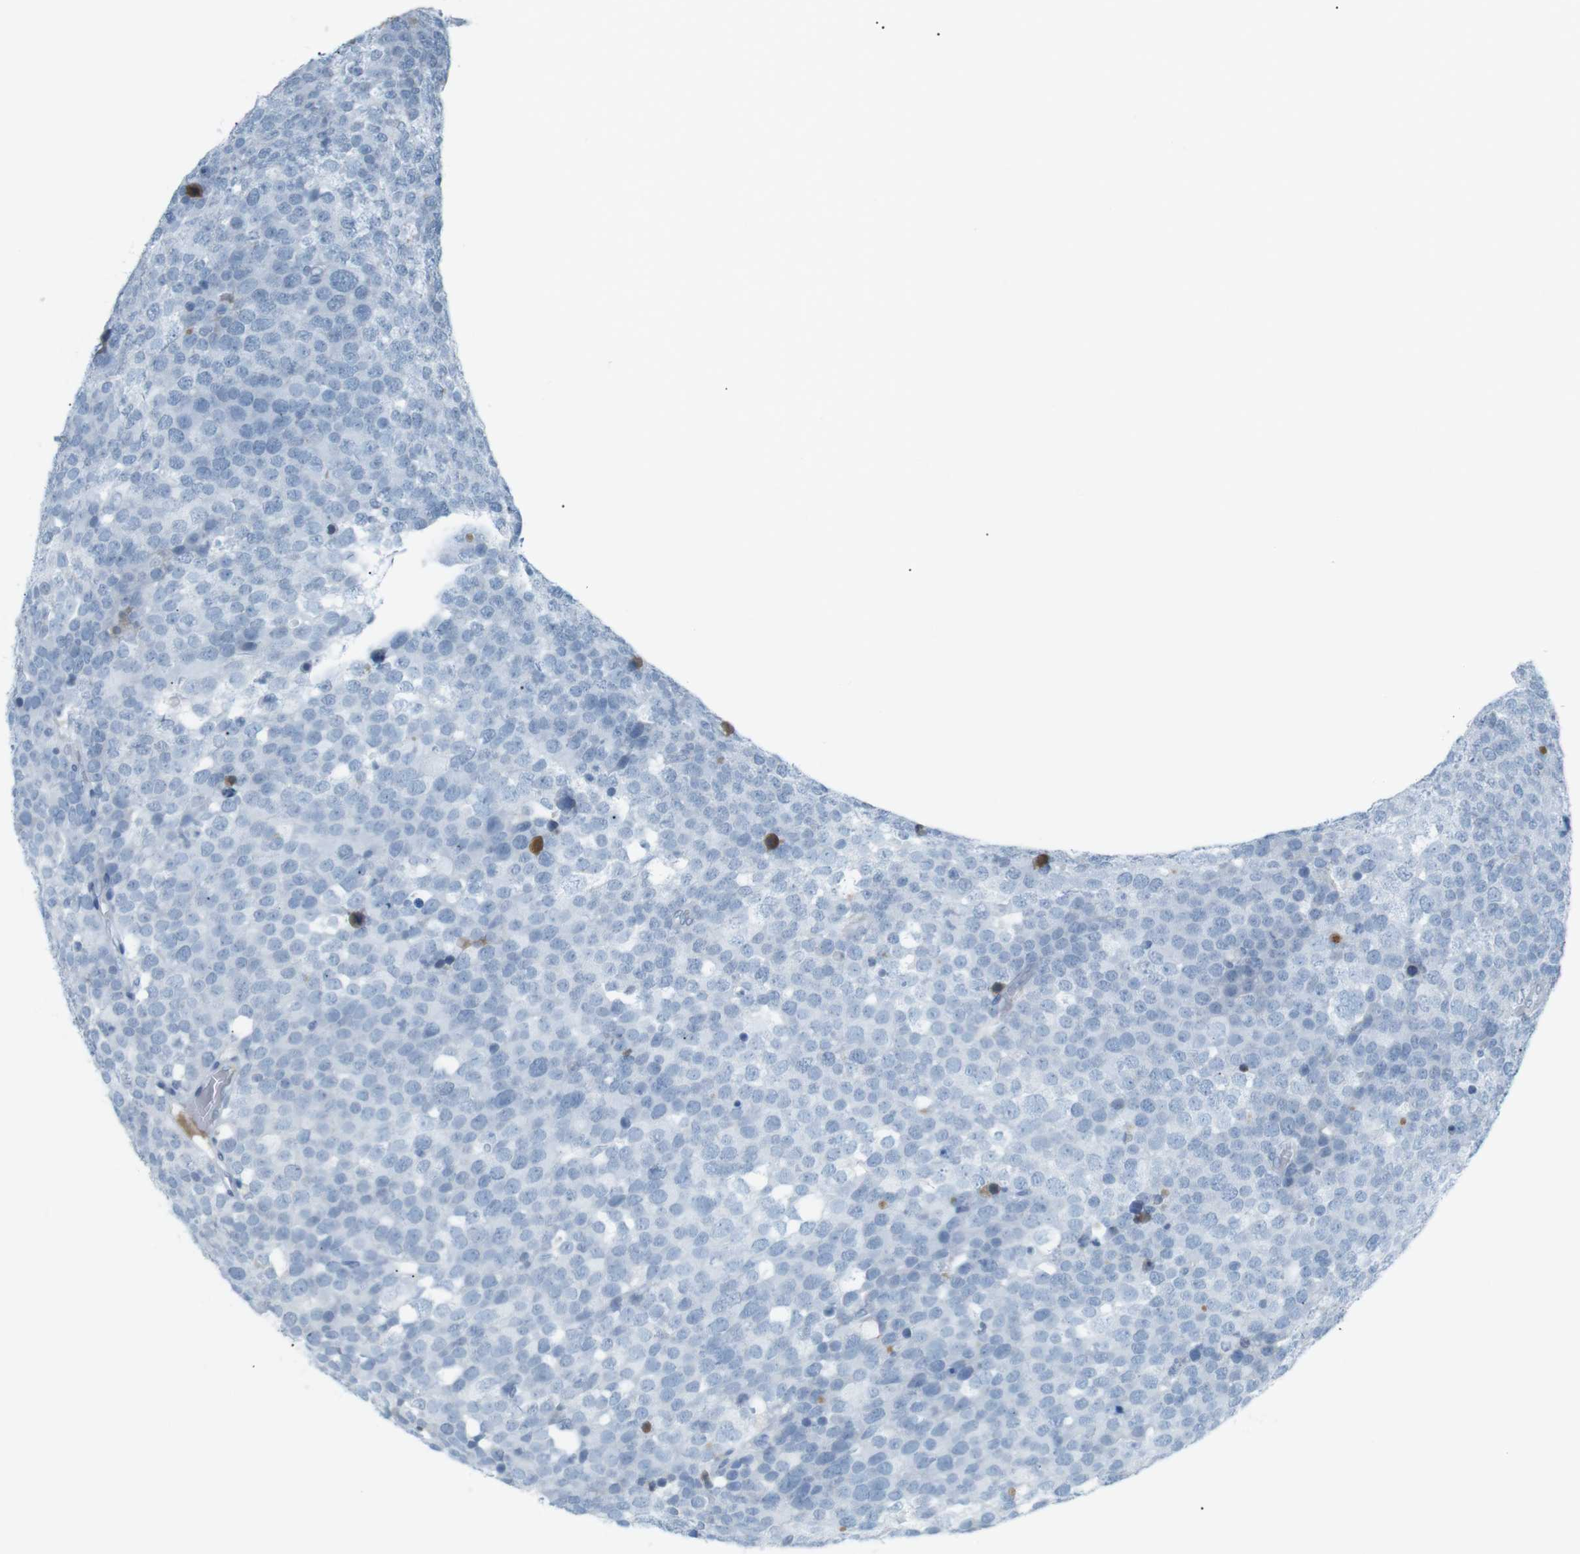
{"staining": {"intensity": "negative", "quantity": "none", "location": "none"}, "tissue": "testis cancer", "cell_type": "Tumor cells", "image_type": "cancer", "snomed": [{"axis": "morphology", "description": "Seminoma, NOS"}, {"axis": "topography", "description": "Testis"}], "caption": "This is a histopathology image of immunohistochemistry (IHC) staining of testis seminoma, which shows no expression in tumor cells. (Brightfield microscopy of DAB immunohistochemistry (IHC) at high magnification).", "gene": "AZGP1", "patient": {"sex": "male", "age": 71}}